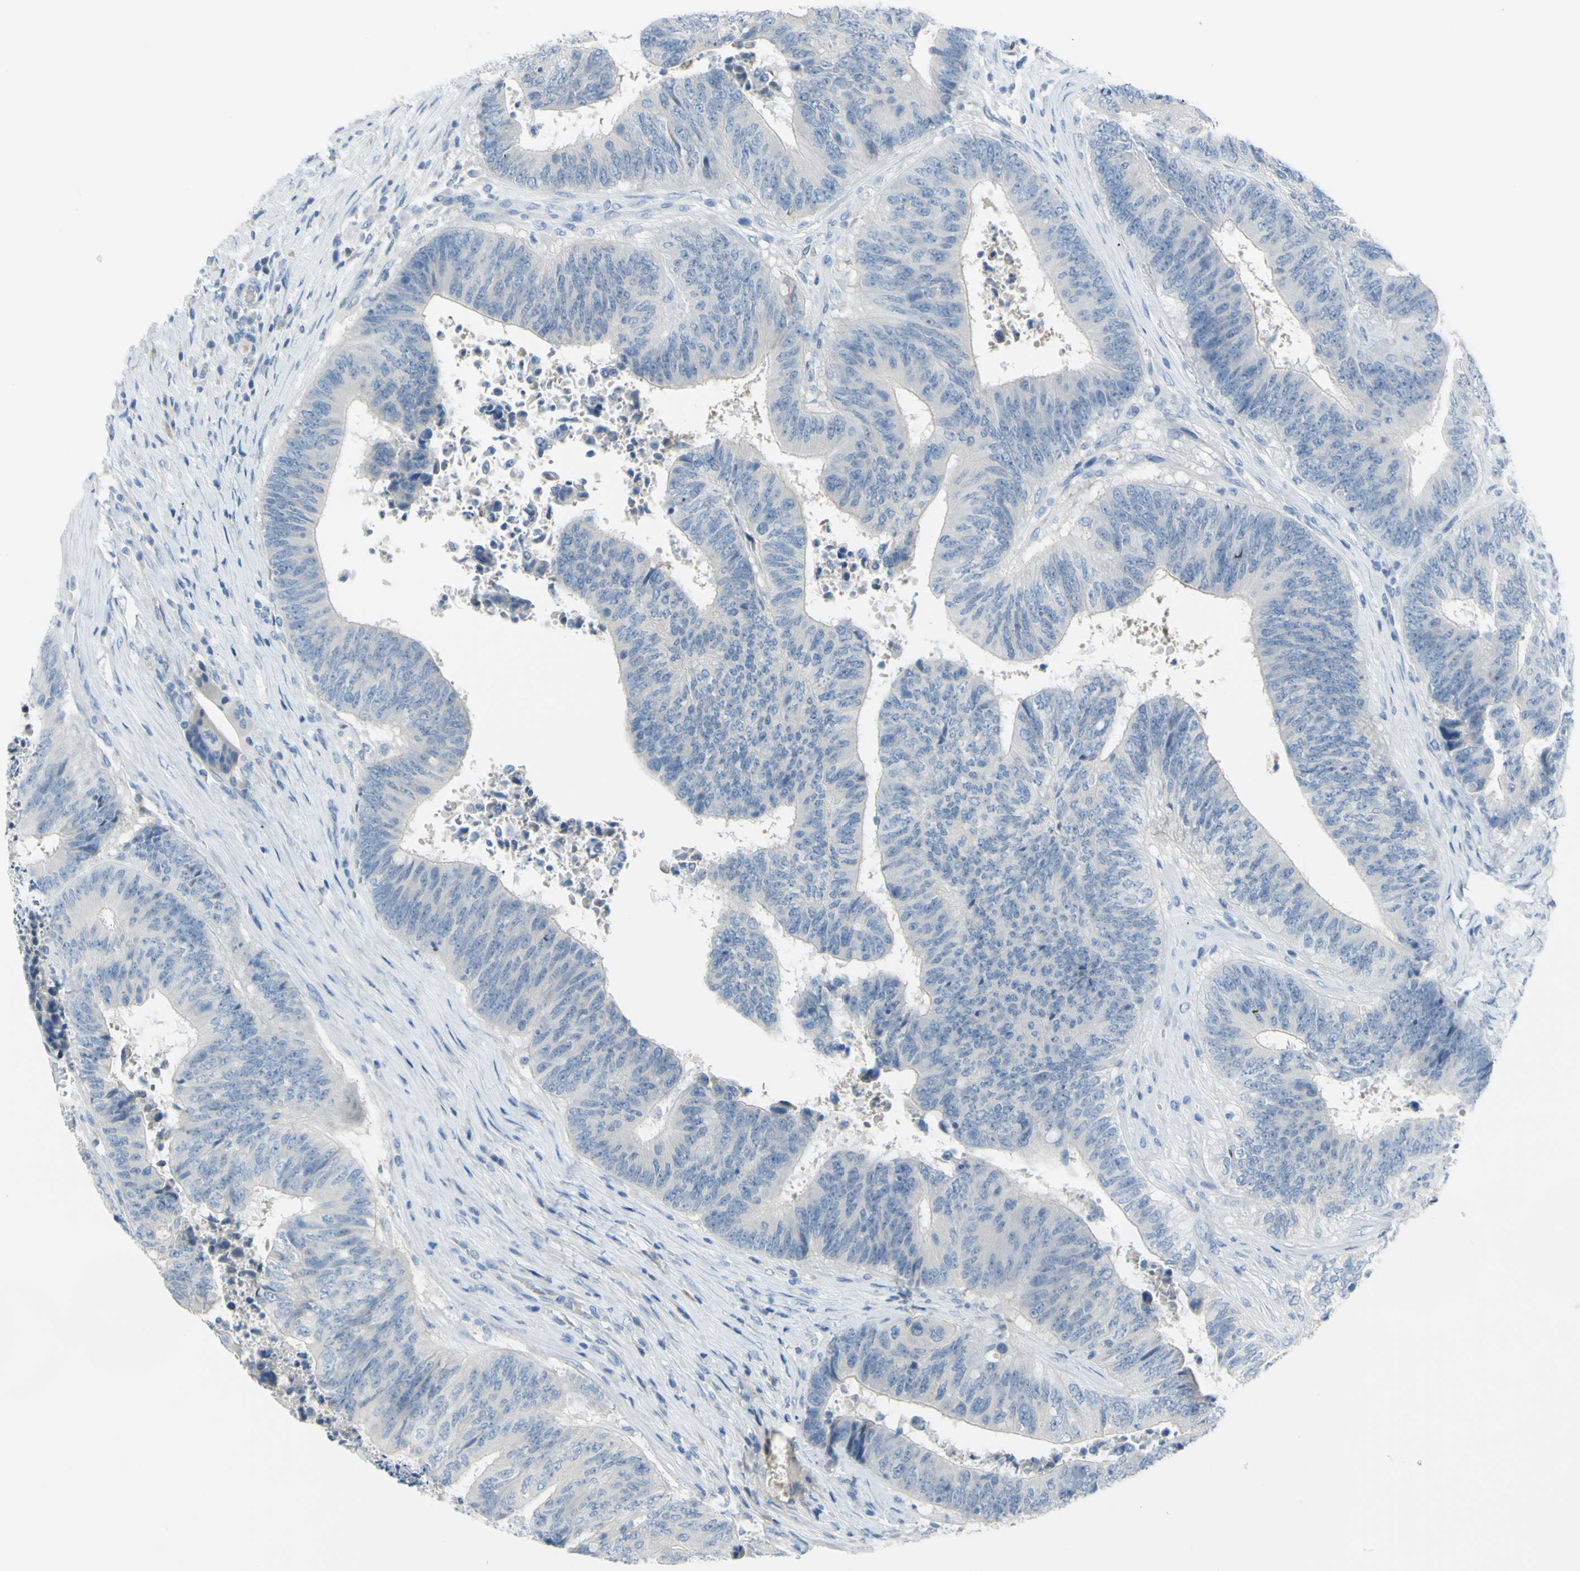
{"staining": {"intensity": "negative", "quantity": "none", "location": "none"}, "tissue": "colorectal cancer", "cell_type": "Tumor cells", "image_type": "cancer", "snomed": [{"axis": "morphology", "description": "Adenocarcinoma, NOS"}, {"axis": "topography", "description": "Rectum"}], "caption": "This image is of colorectal cancer stained with immunohistochemistry to label a protein in brown with the nuclei are counter-stained blue. There is no expression in tumor cells.", "gene": "DCT", "patient": {"sex": "male", "age": 72}}